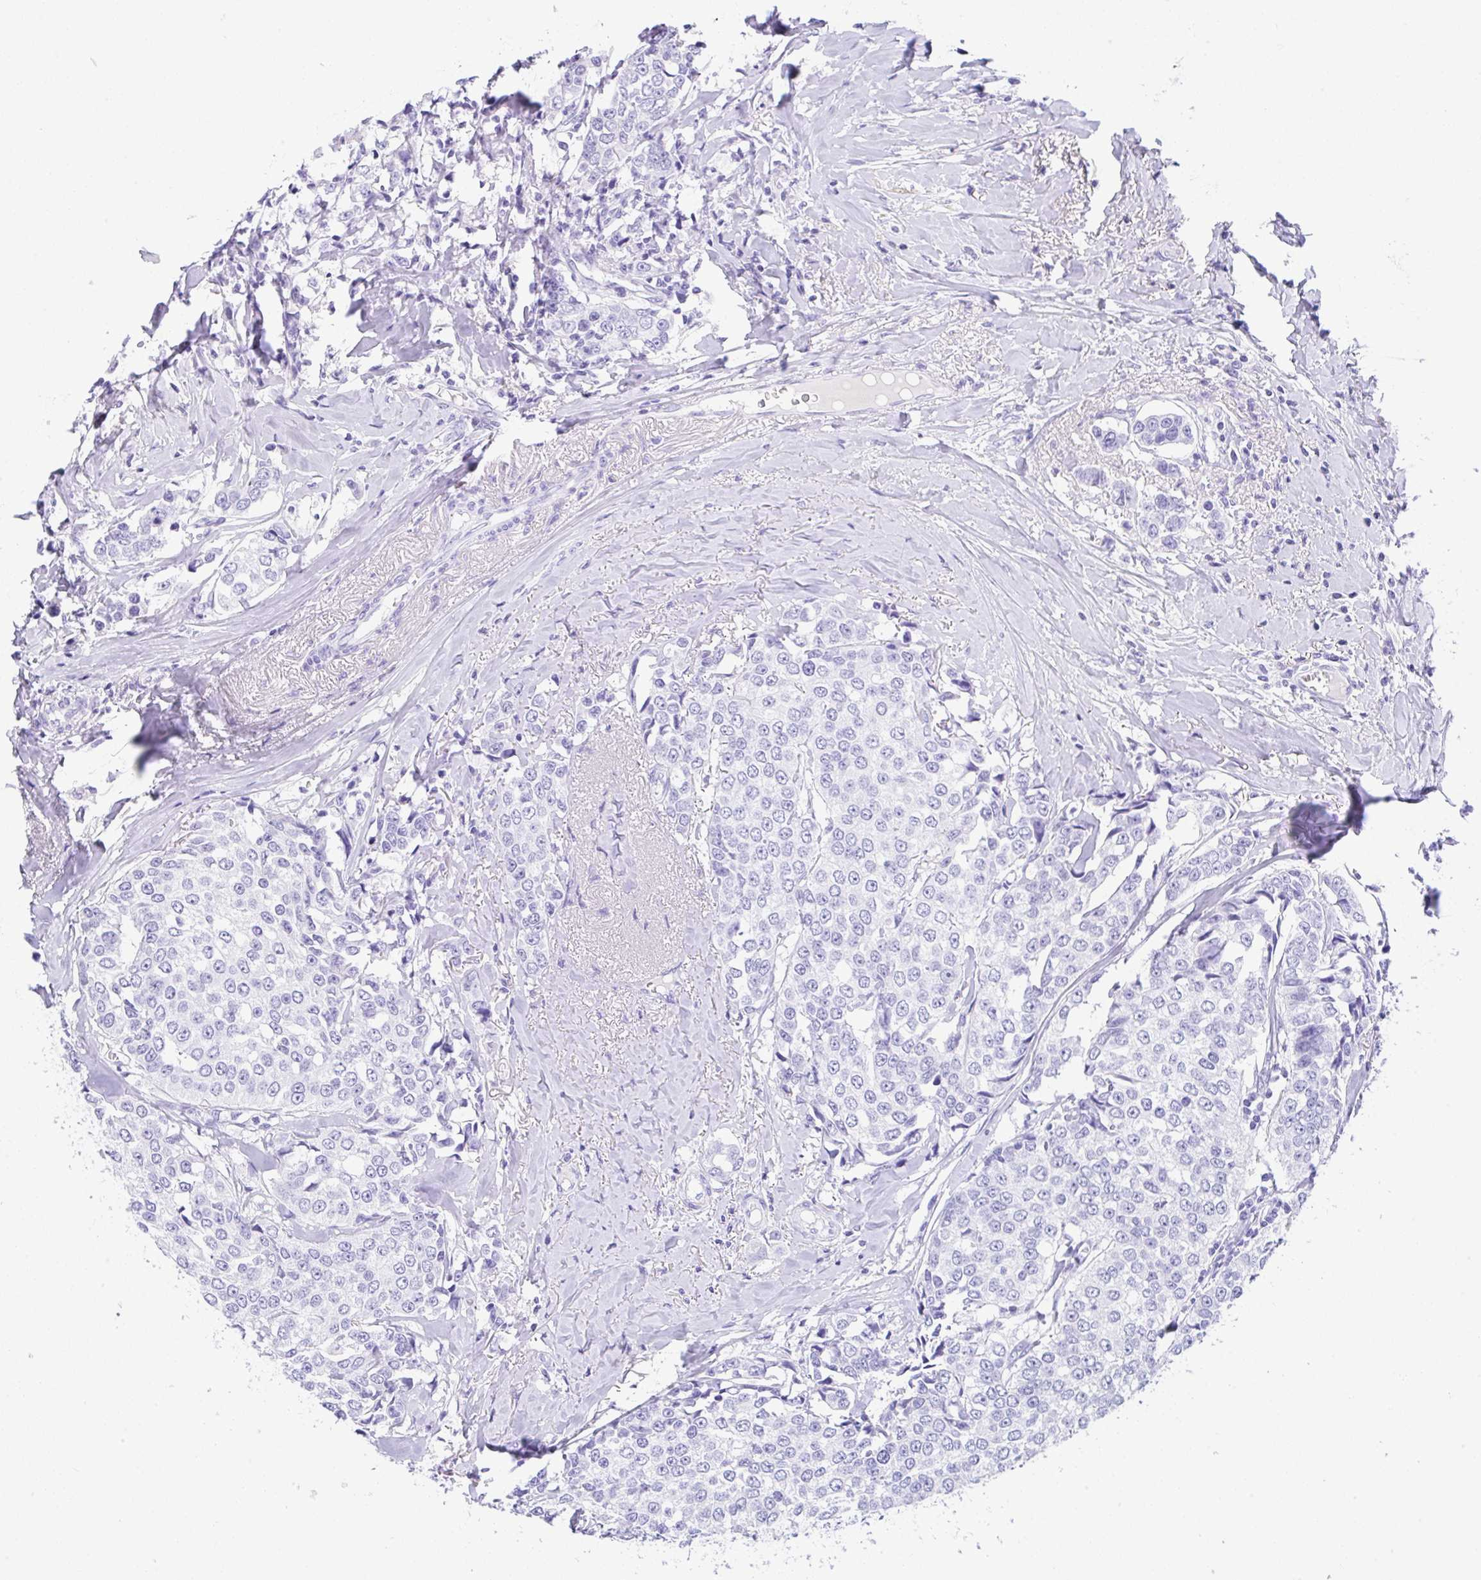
{"staining": {"intensity": "negative", "quantity": "none", "location": "none"}, "tissue": "breast cancer", "cell_type": "Tumor cells", "image_type": "cancer", "snomed": [{"axis": "morphology", "description": "Duct carcinoma"}, {"axis": "topography", "description": "Breast"}], "caption": "High power microscopy micrograph of an immunohistochemistry histopathology image of invasive ductal carcinoma (breast), revealing no significant expression in tumor cells.", "gene": "CPA1", "patient": {"sex": "female", "age": 80}}